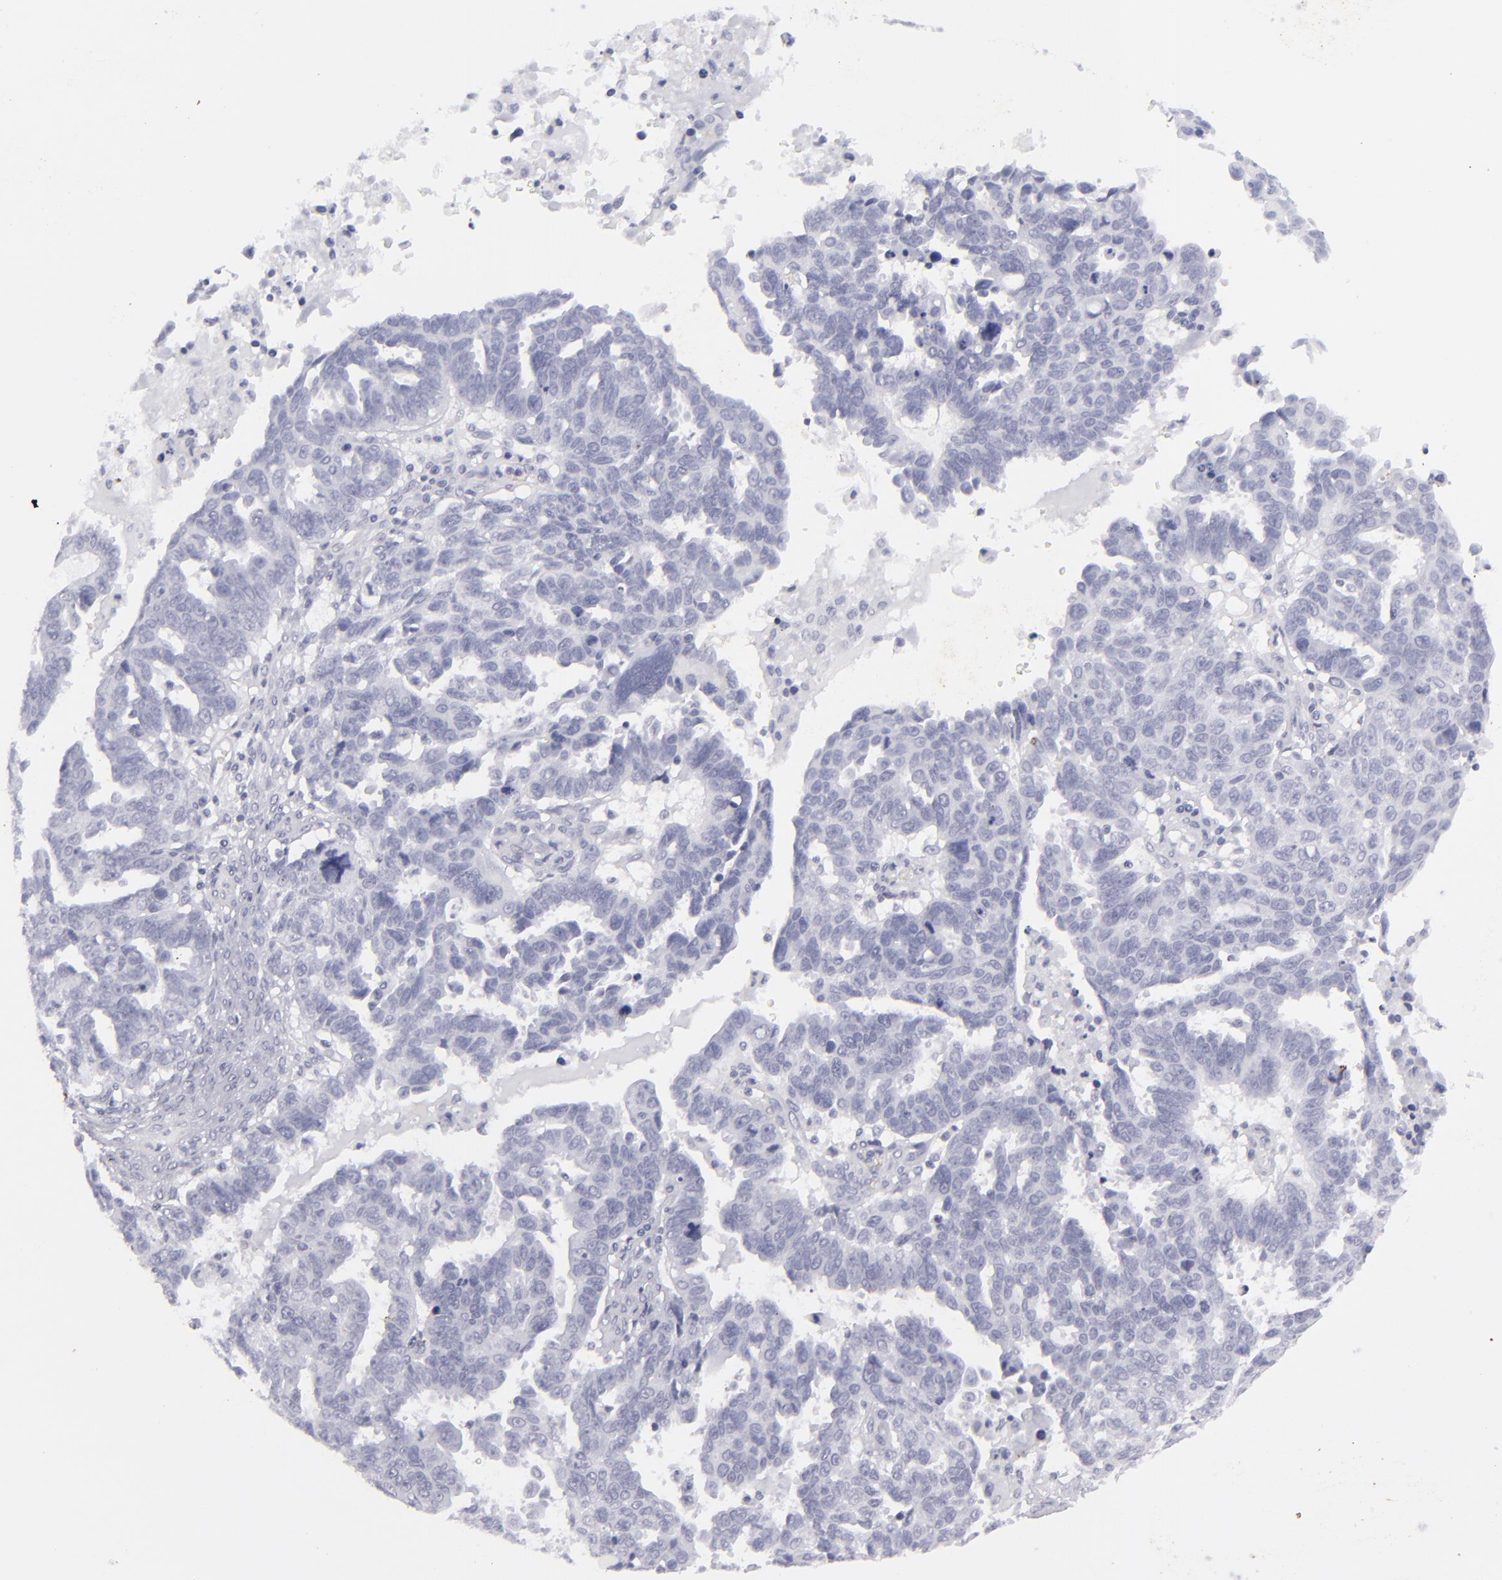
{"staining": {"intensity": "negative", "quantity": "none", "location": "none"}, "tissue": "ovarian cancer", "cell_type": "Tumor cells", "image_type": "cancer", "snomed": [{"axis": "morphology", "description": "Carcinoma, endometroid"}, {"axis": "morphology", "description": "Cystadenocarcinoma, serous, NOS"}, {"axis": "topography", "description": "Ovary"}], "caption": "A high-resolution micrograph shows immunohistochemistry (IHC) staining of endometroid carcinoma (ovarian), which reveals no significant expression in tumor cells.", "gene": "KRT1", "patient": {"sex": "female", "age": 45}}